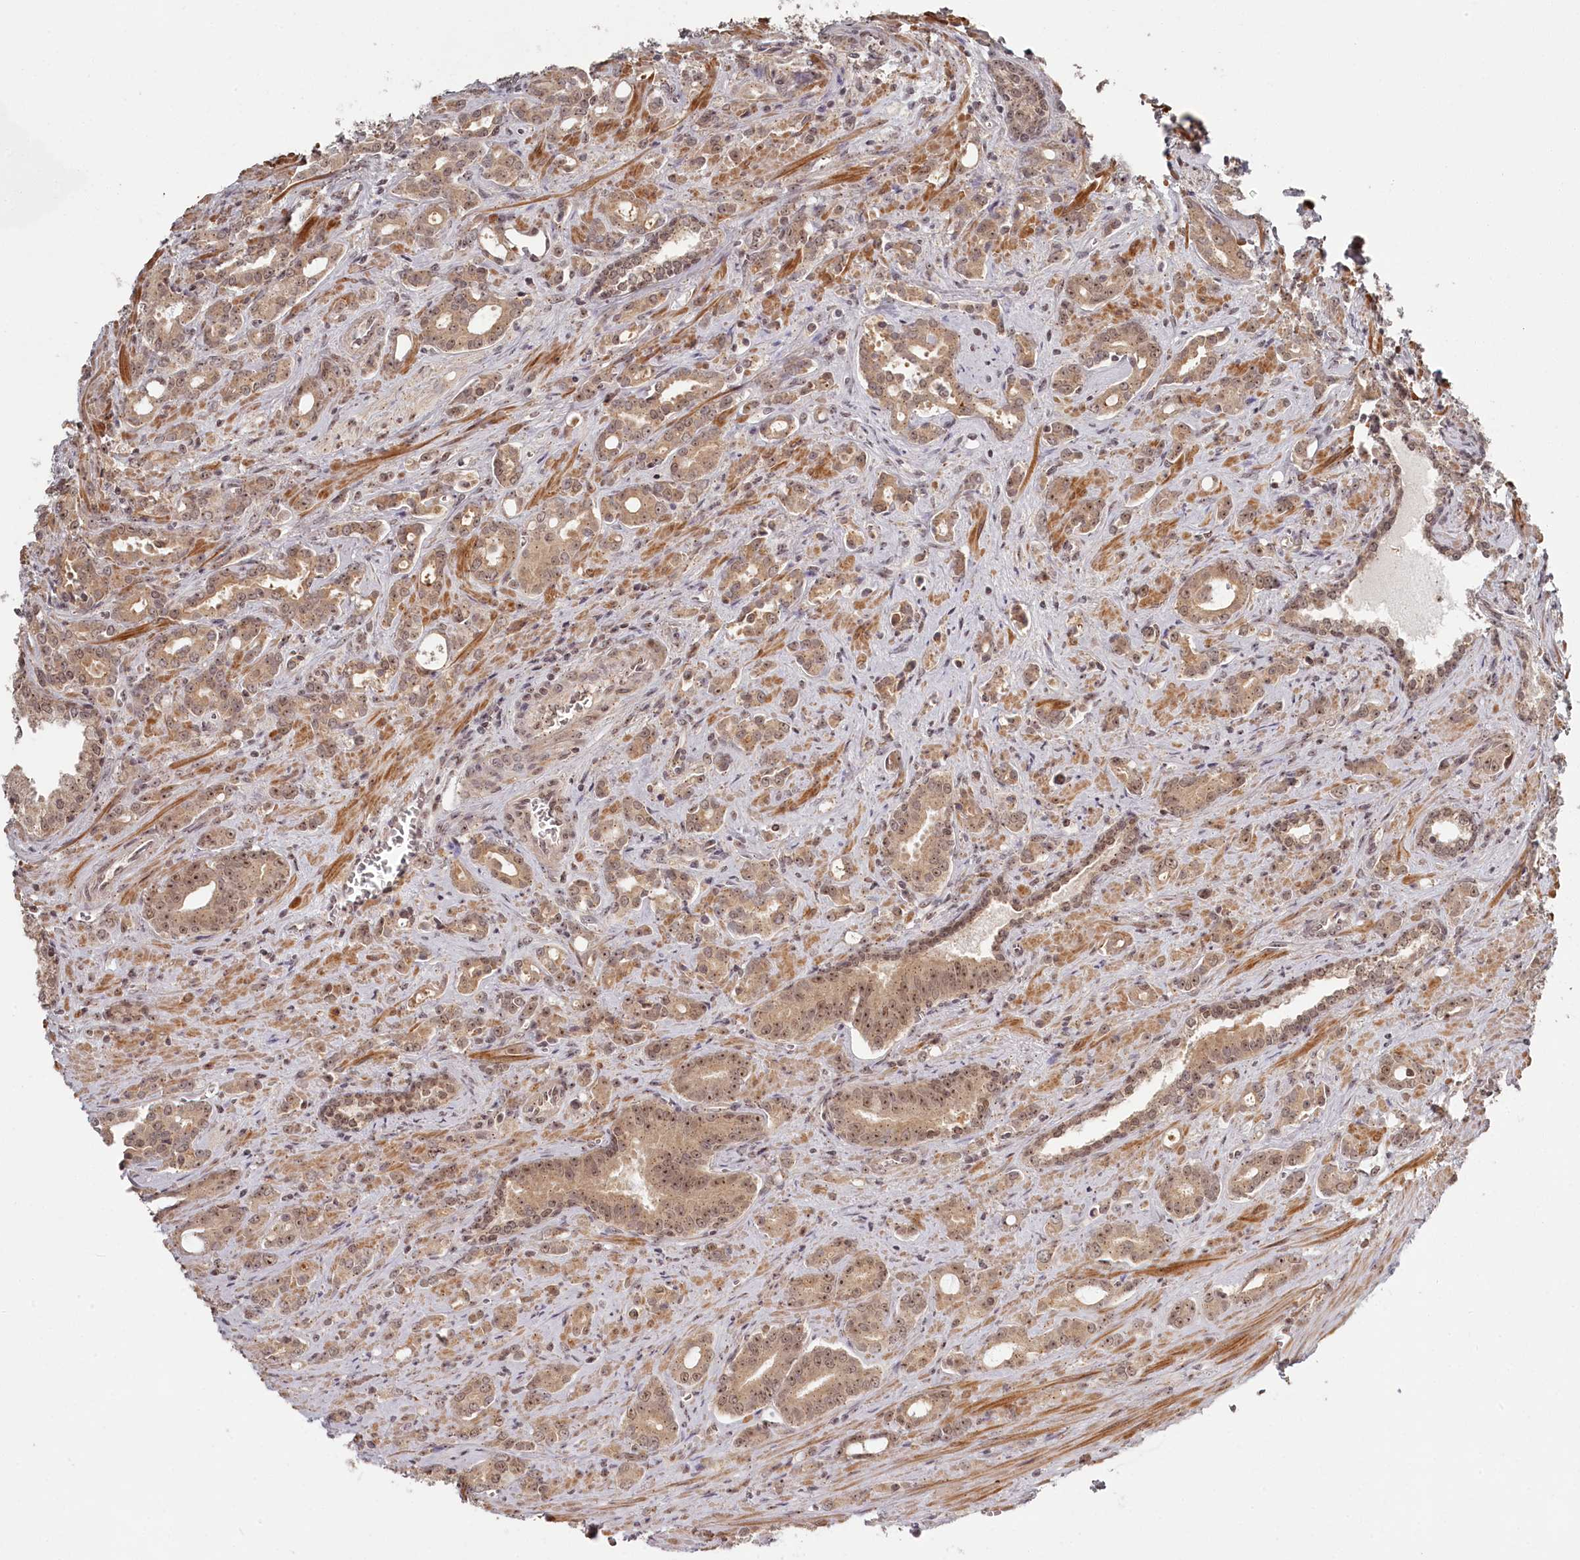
{"staining": {"intensity": "moderate", "quantity": ">75%", "location": "cytoplasmic/membranous,nuclear"}, "tissue": "prostate cancer", "cell_type": "Tumor cells", "image_type": "cancer", "snomed": [{"axis": "morphology", "description": "Adenocarcinoma, High grade"}, {"axis": "topography", "description": "Prostate"}], "caption": "Prostate adenocarcinoma (high-grade) was stained to show a protein in brown. There is medium levels of moderate cytoplasmic/membranous and nuclear positivity in about >75% of tumor cells.", "gene": "EXOSC1", "patient": {"sex": "male", "age": 72}}